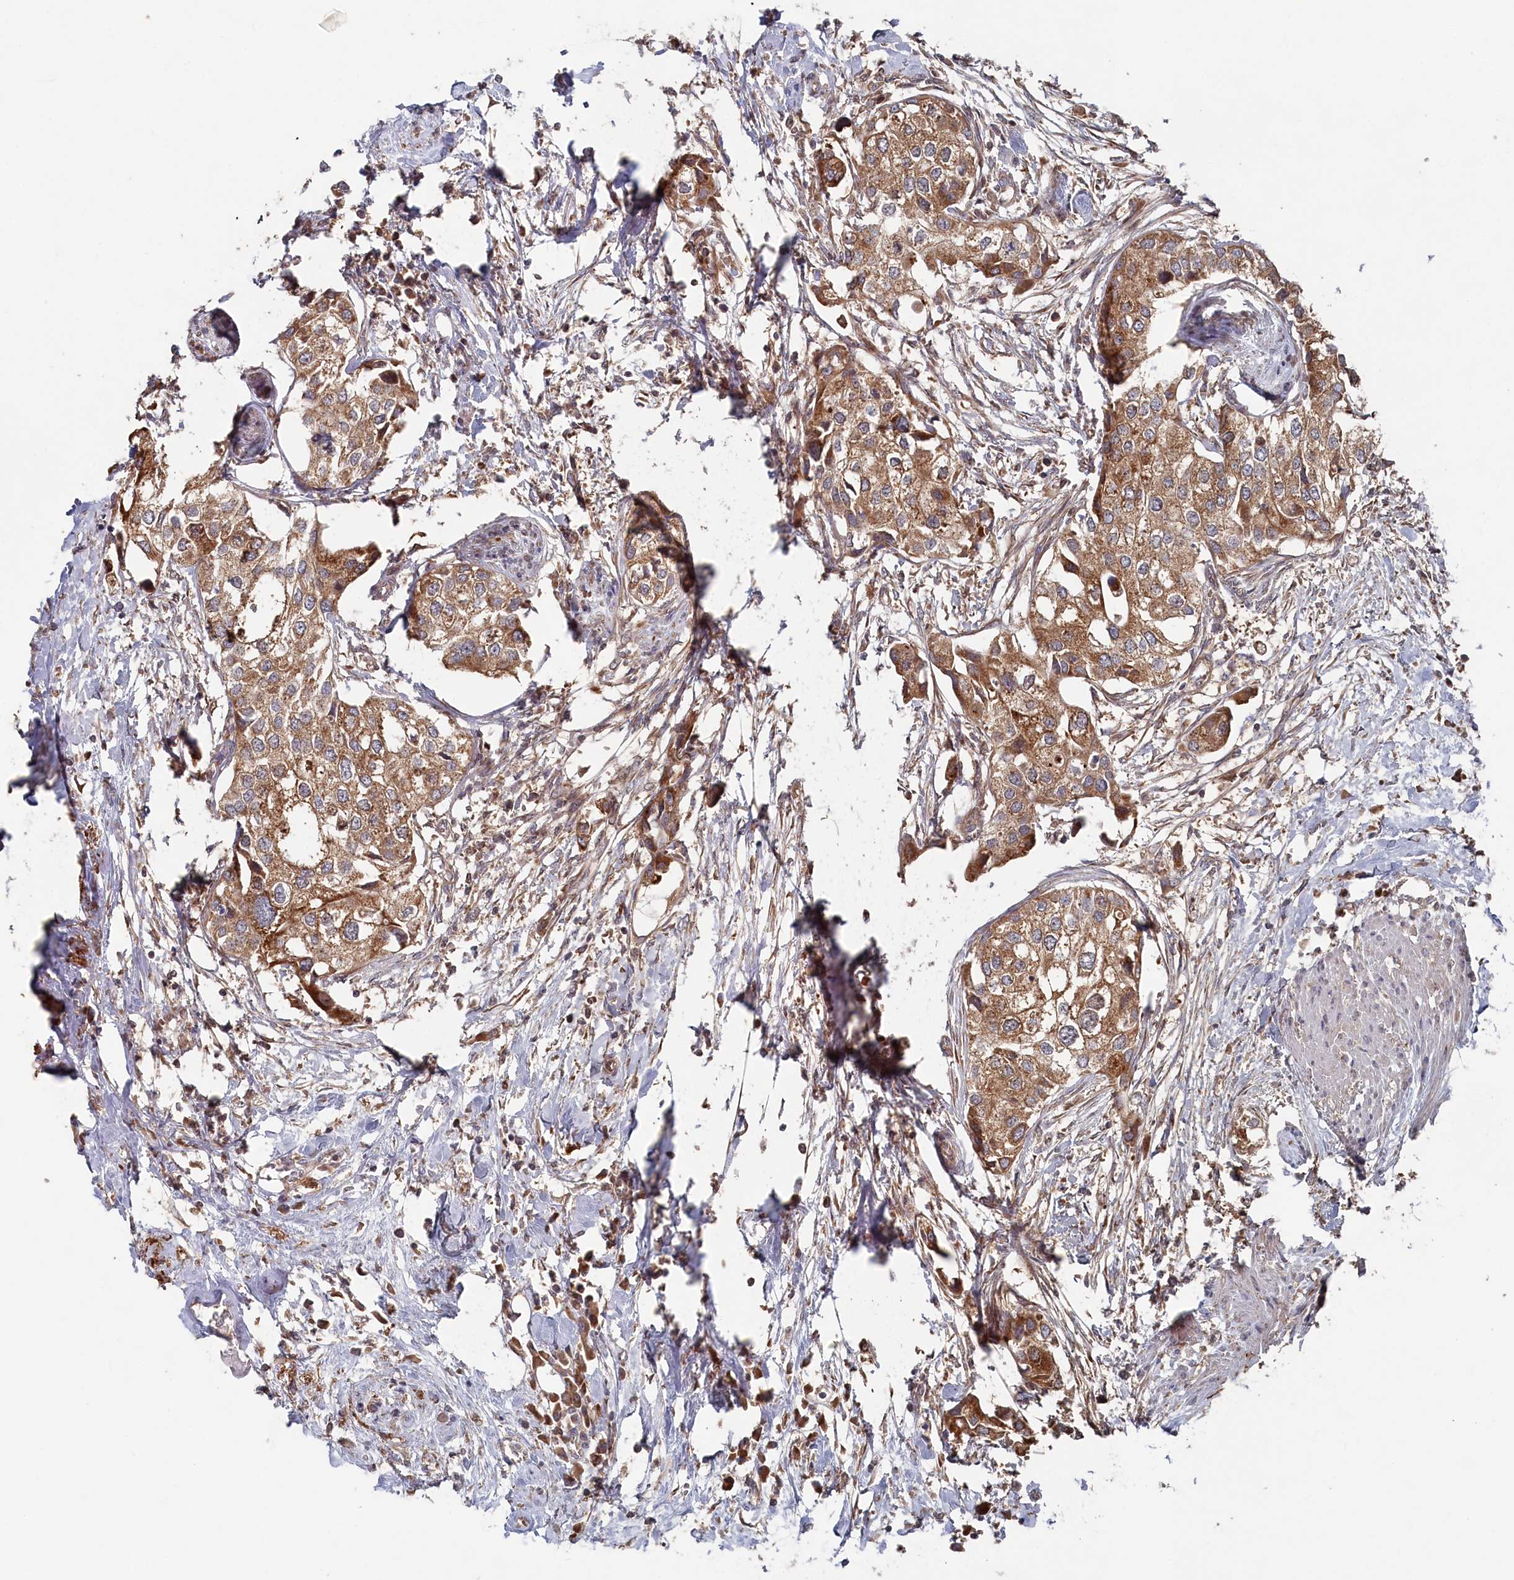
{"staining": {"intensity": "moderate", "quantity": ">75%", "location": "cytoplasmic/membranous"}, "tissue": "urothelial cancer", "cell_type": "Tumor cells", "image_type": "cancer", "snomed": [{"axis": "morphology", "description": "Urothelial carcinoma, High grade"}, {"axis": "topography", "description": "Urinary bladder"}], "caption": "Immunohistochemistry image of urothelial carcinoma (high-grade) stained for a protein (brown), which shows medium levels of moderate cytoplasmic/membranous staining in approximately >75% of tumor cells.", "gene": "WAPL", "patient": {"sex": "male", "age": 64}}